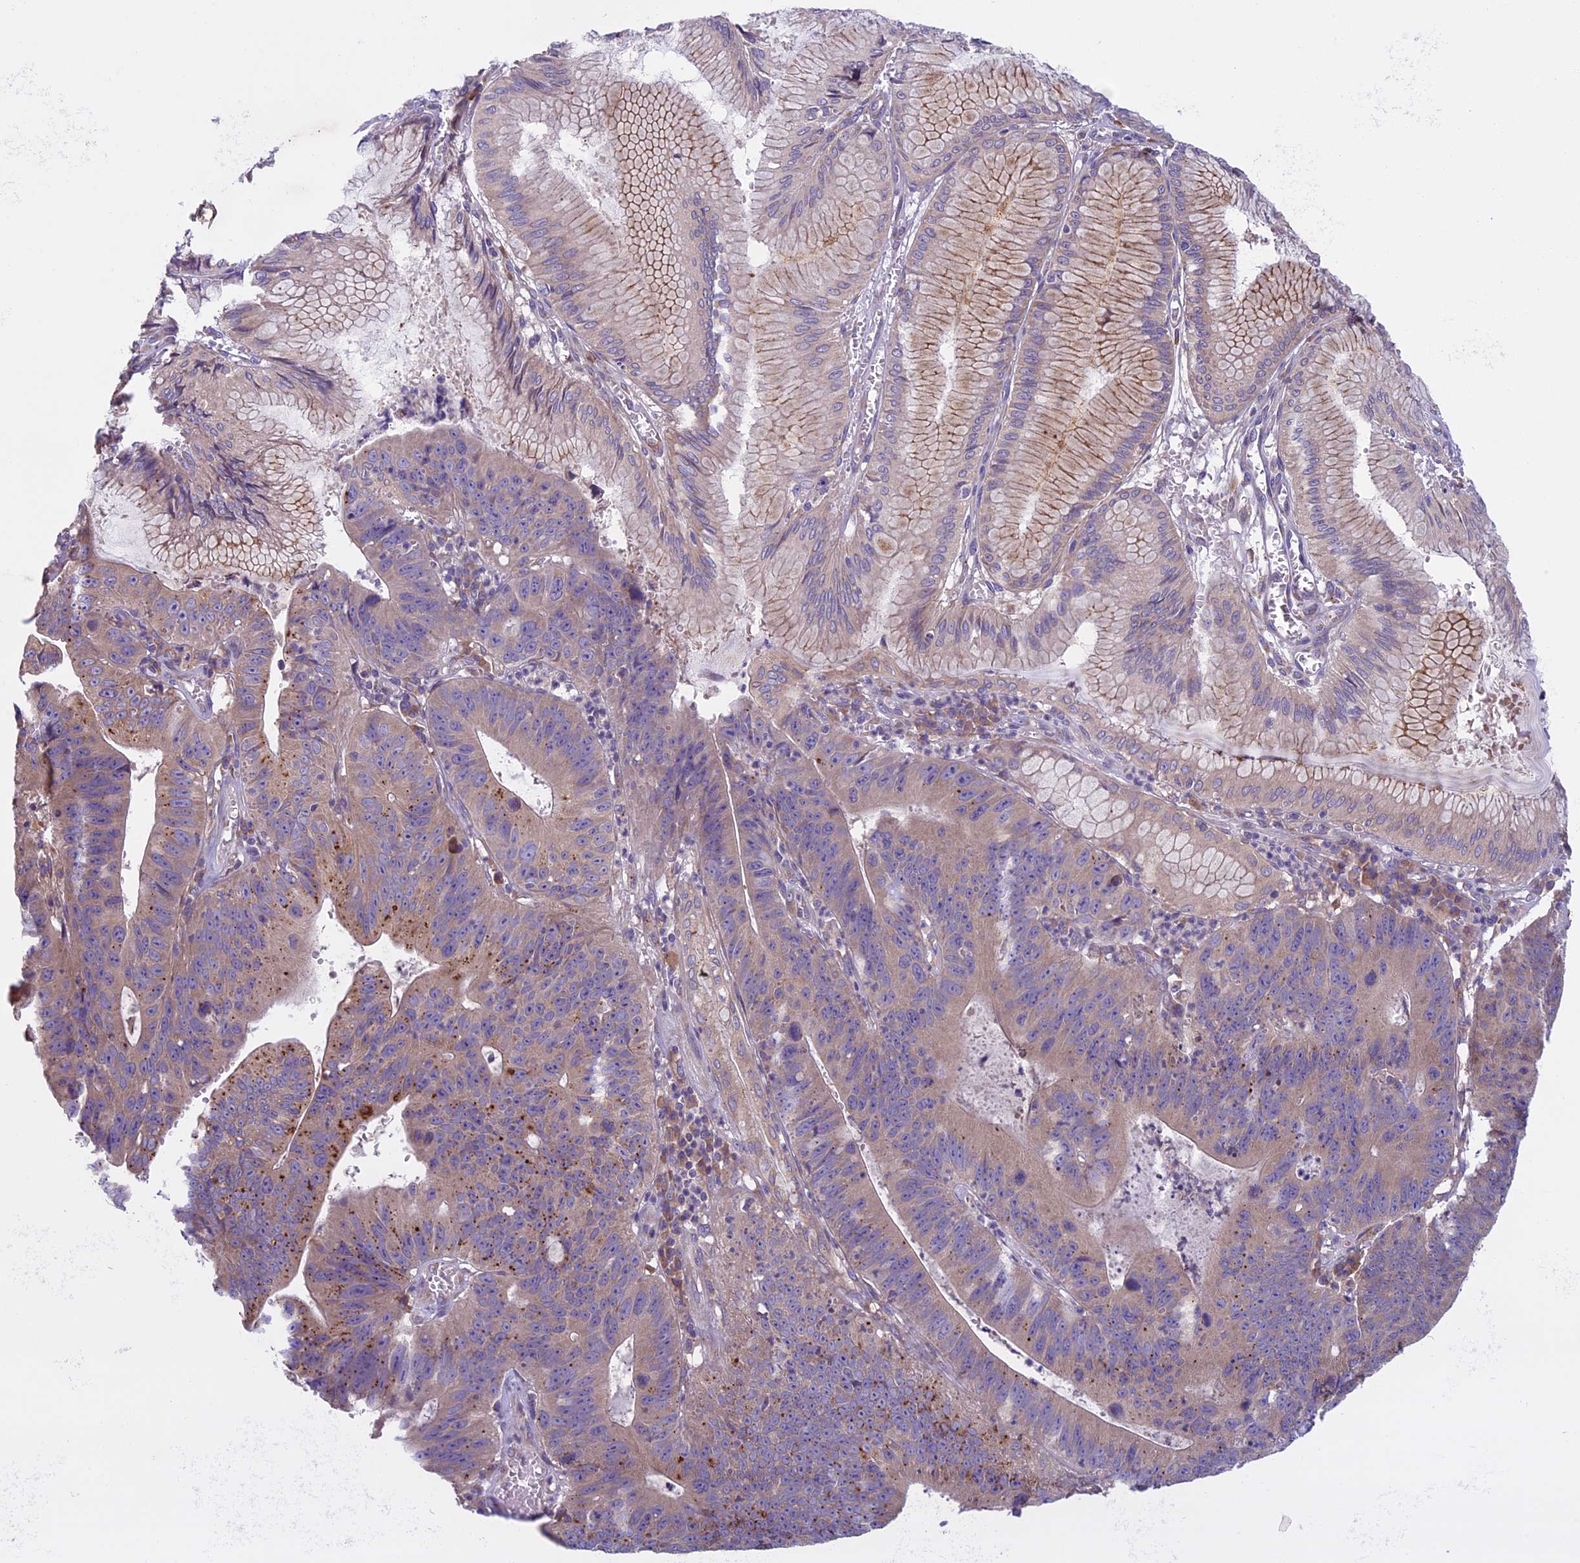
{"staining": {"intensity": "moderate", "quantity": "25%-75%", "location": "cytoplasmic/membranous"}, "tissue": "stomach cancer", "cell_type": "Tumor cells", "image_type": "cancer", "snomed": [{"axis": "morphology", "description": "Adenocarcinoma, NOS"}, {"axis": "topography", "description": "Stomach"}], "caption": "Tumor cells show medium levels of moderate cytoplasmic/membranous expression in about 25%-75% of cells in human adenocarcinoma (stomach).", "gene": "DCTN5", "patient": {"sex": "male", "age": 59}}